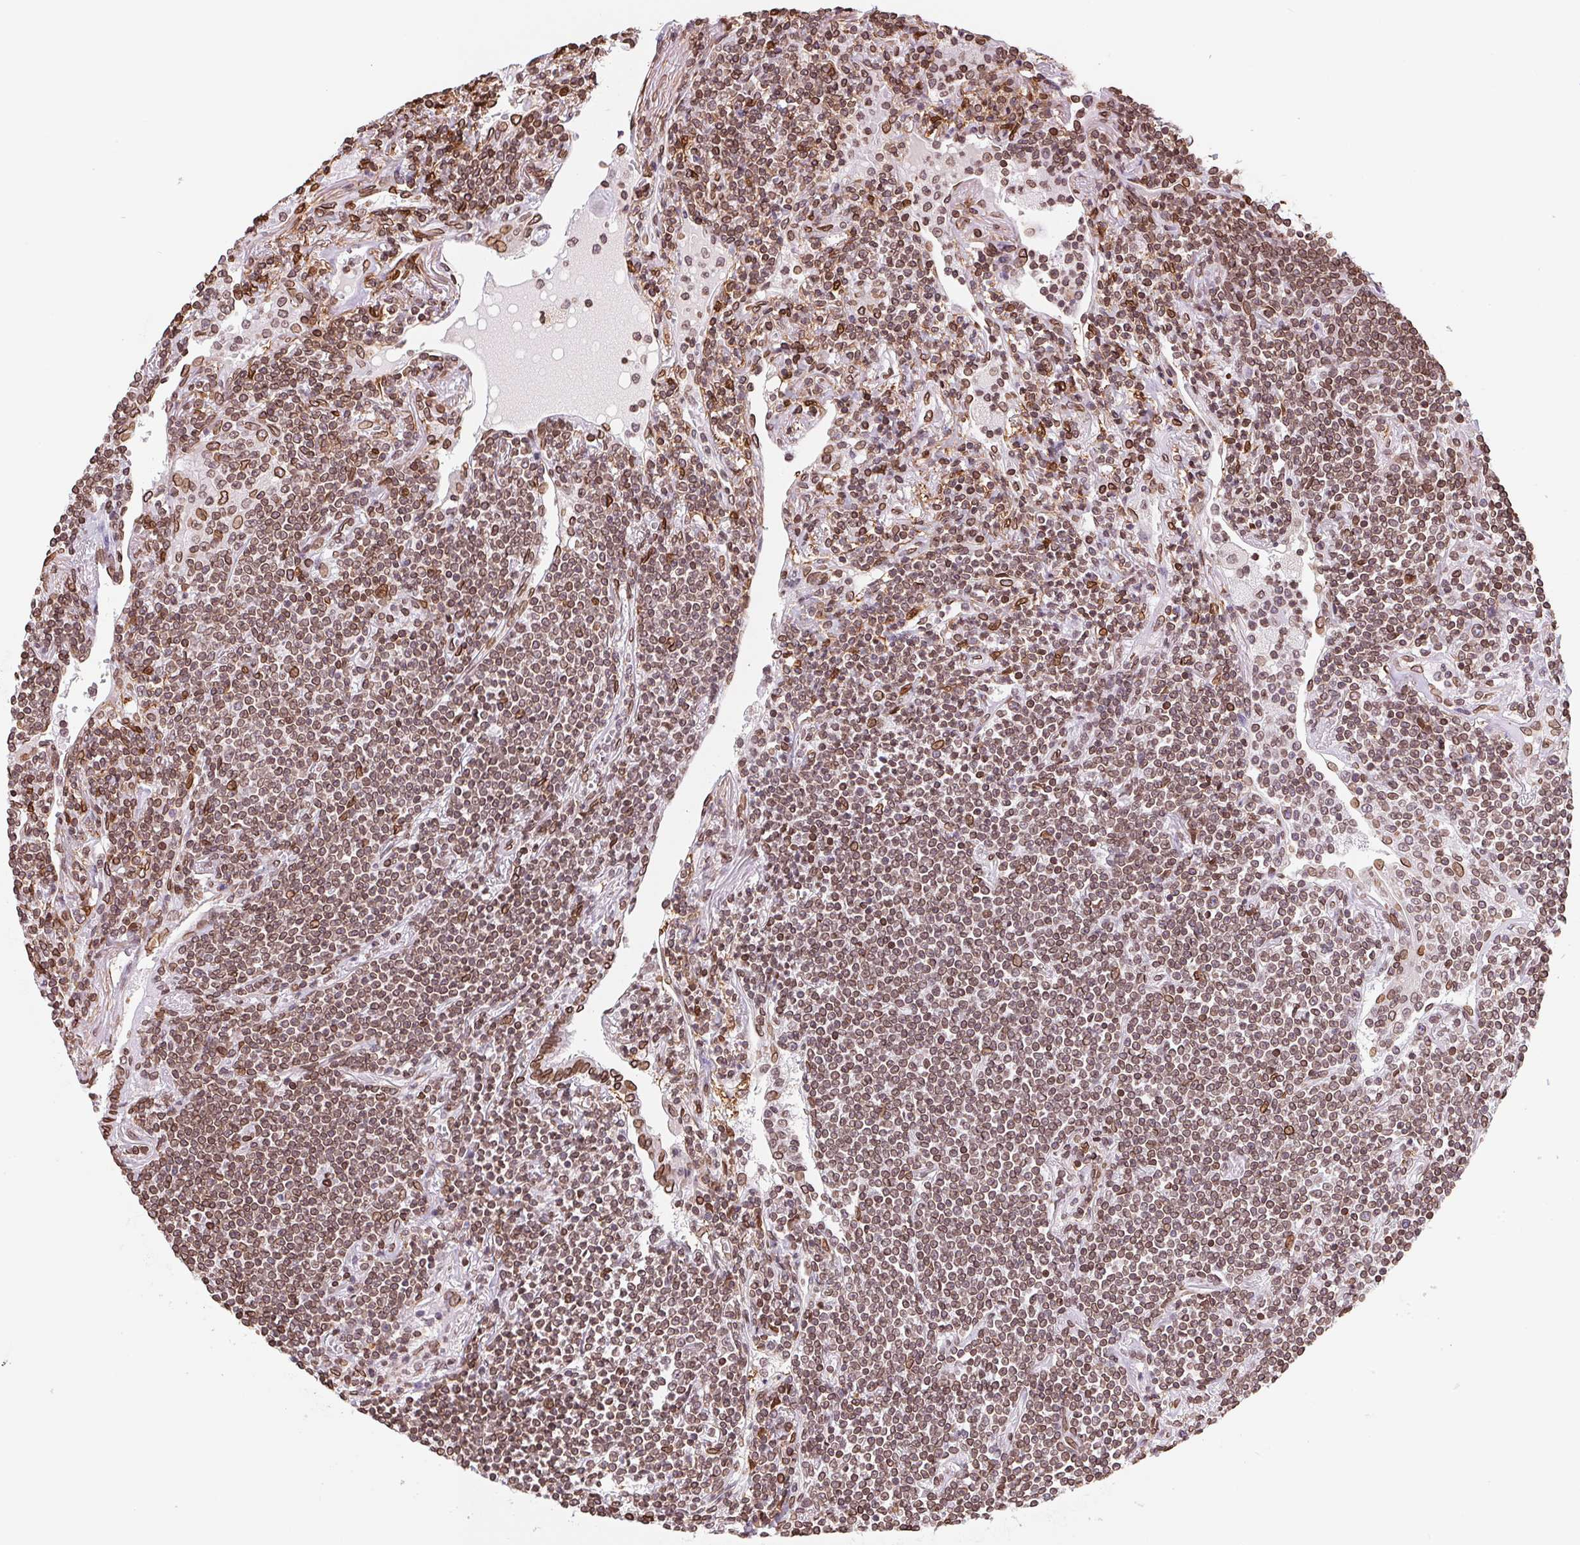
{"staining": {"intensity": "moderate", "quantity": ">75%", "location": "cytoplasmic/membranous,nuclear"}, "tissue": "lymphoma", "cell_type": "Tumor cells", "image_type": "cancer", "snomed": [{"axis": "morphology", "description": "Malignant lymphoma, non-Hodgkin's type, Low grade"}, {"axis": "topography", "description": "Lung"}], "caption": "This photomicrograph displays IHC staining of malignant lymphoma, non-Hodgkin's type (low-grade), with medium moderate cytoplasmic/membranous and nuclear staining in about >75% of tumor cells.", "gene": "LMNB2", "patient": {"sex": "female", "age": 71}}